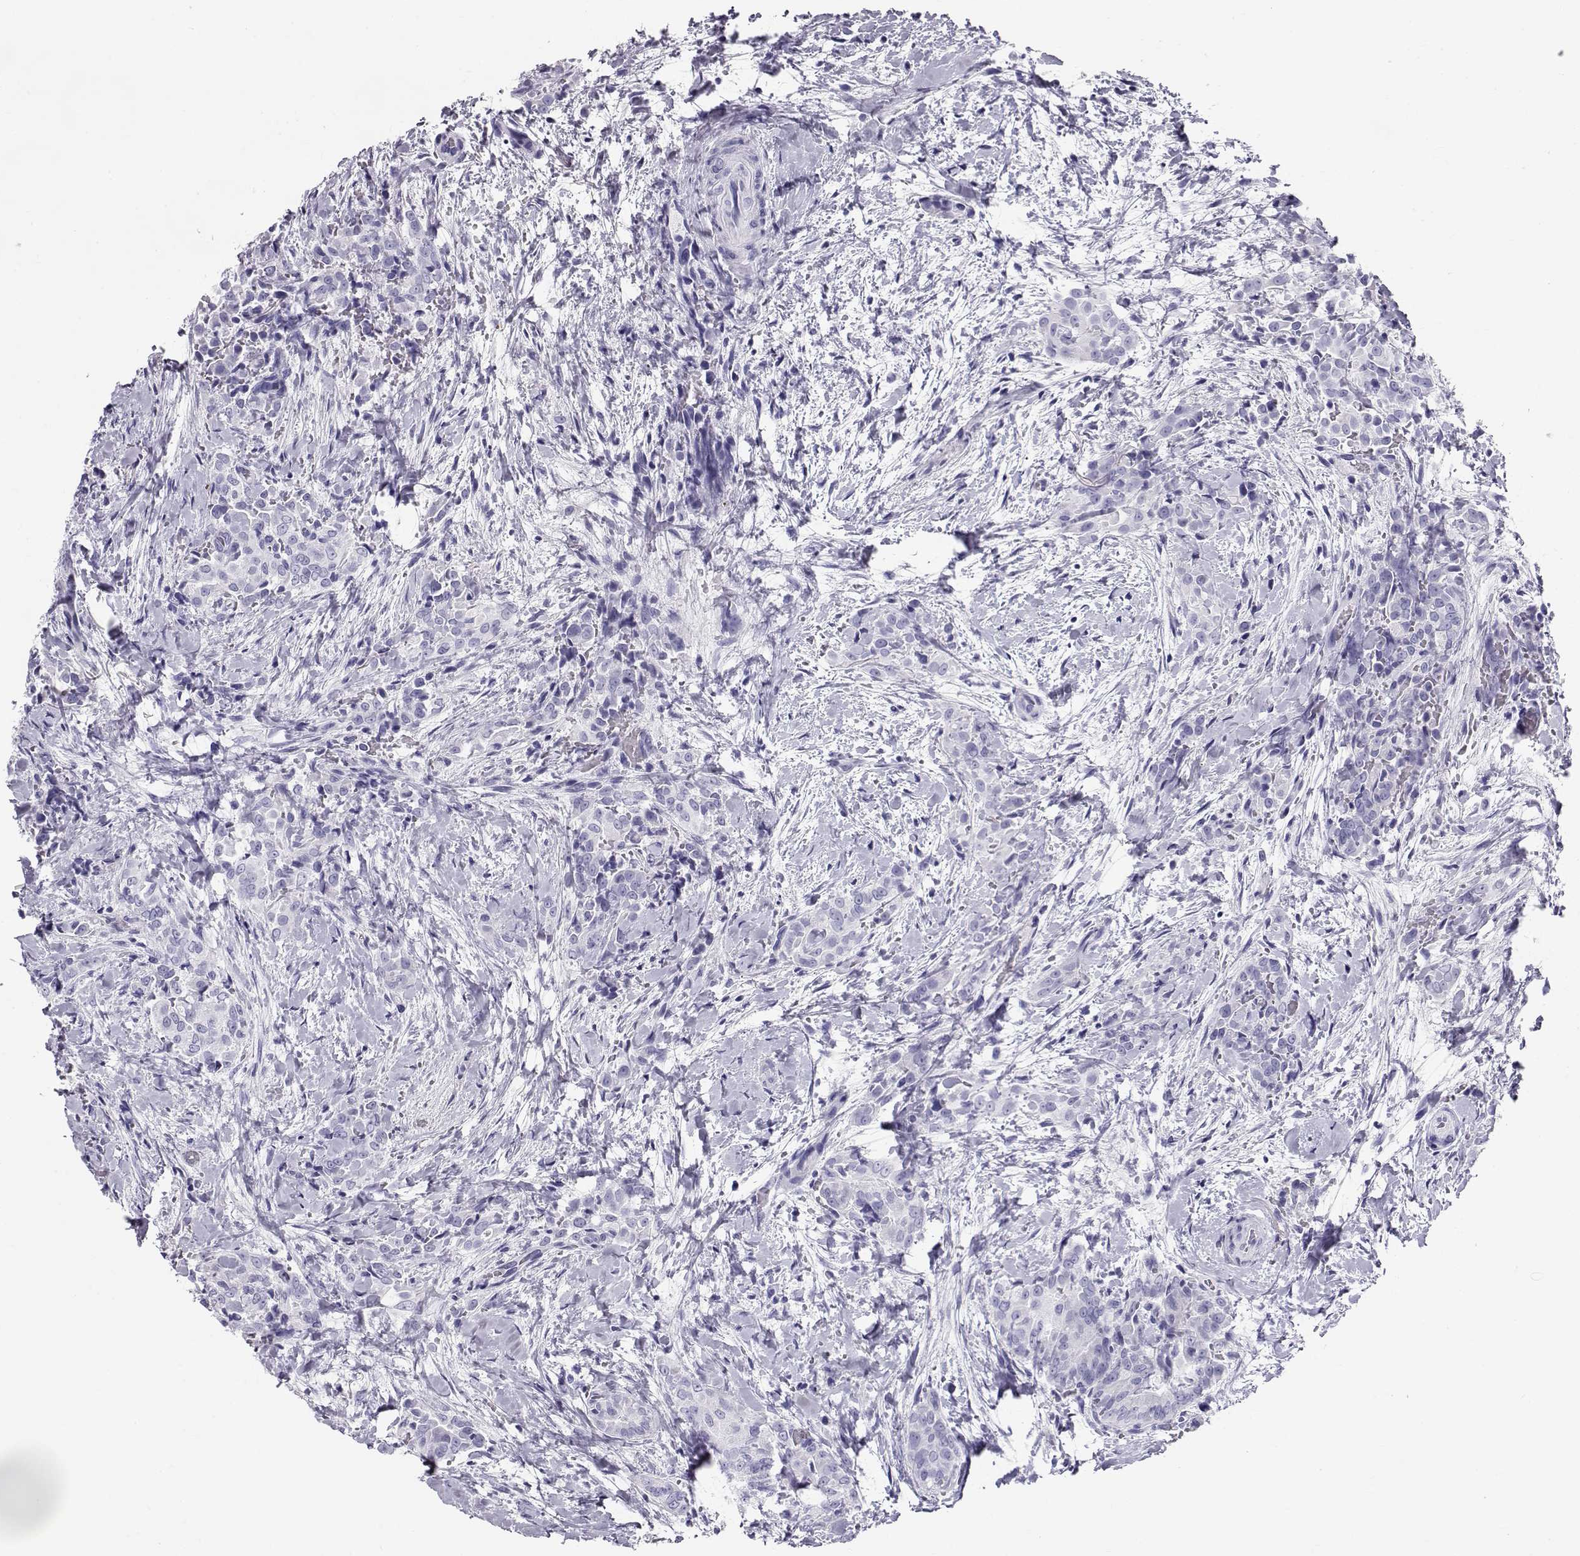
{"staining": {"intensity": "negative", "quantity": "none", "location": "none"}, "tissue": "thyroid cancer", "cell_type": "Tumor cells", "image_type": "cancer", "snomed": [{"axis": "morphology", "description": "Papillary adenocarcinoma, NOS"}, {"axis": "topography", "description": "Thyroid gland"}], "caption": "The micrograph demonstrates no significant staining in tumor cells of thyroid cancer (papillary adenocarcinoma).", "gene": "RD3", "patient": {"sex": "male", "age": 61}}